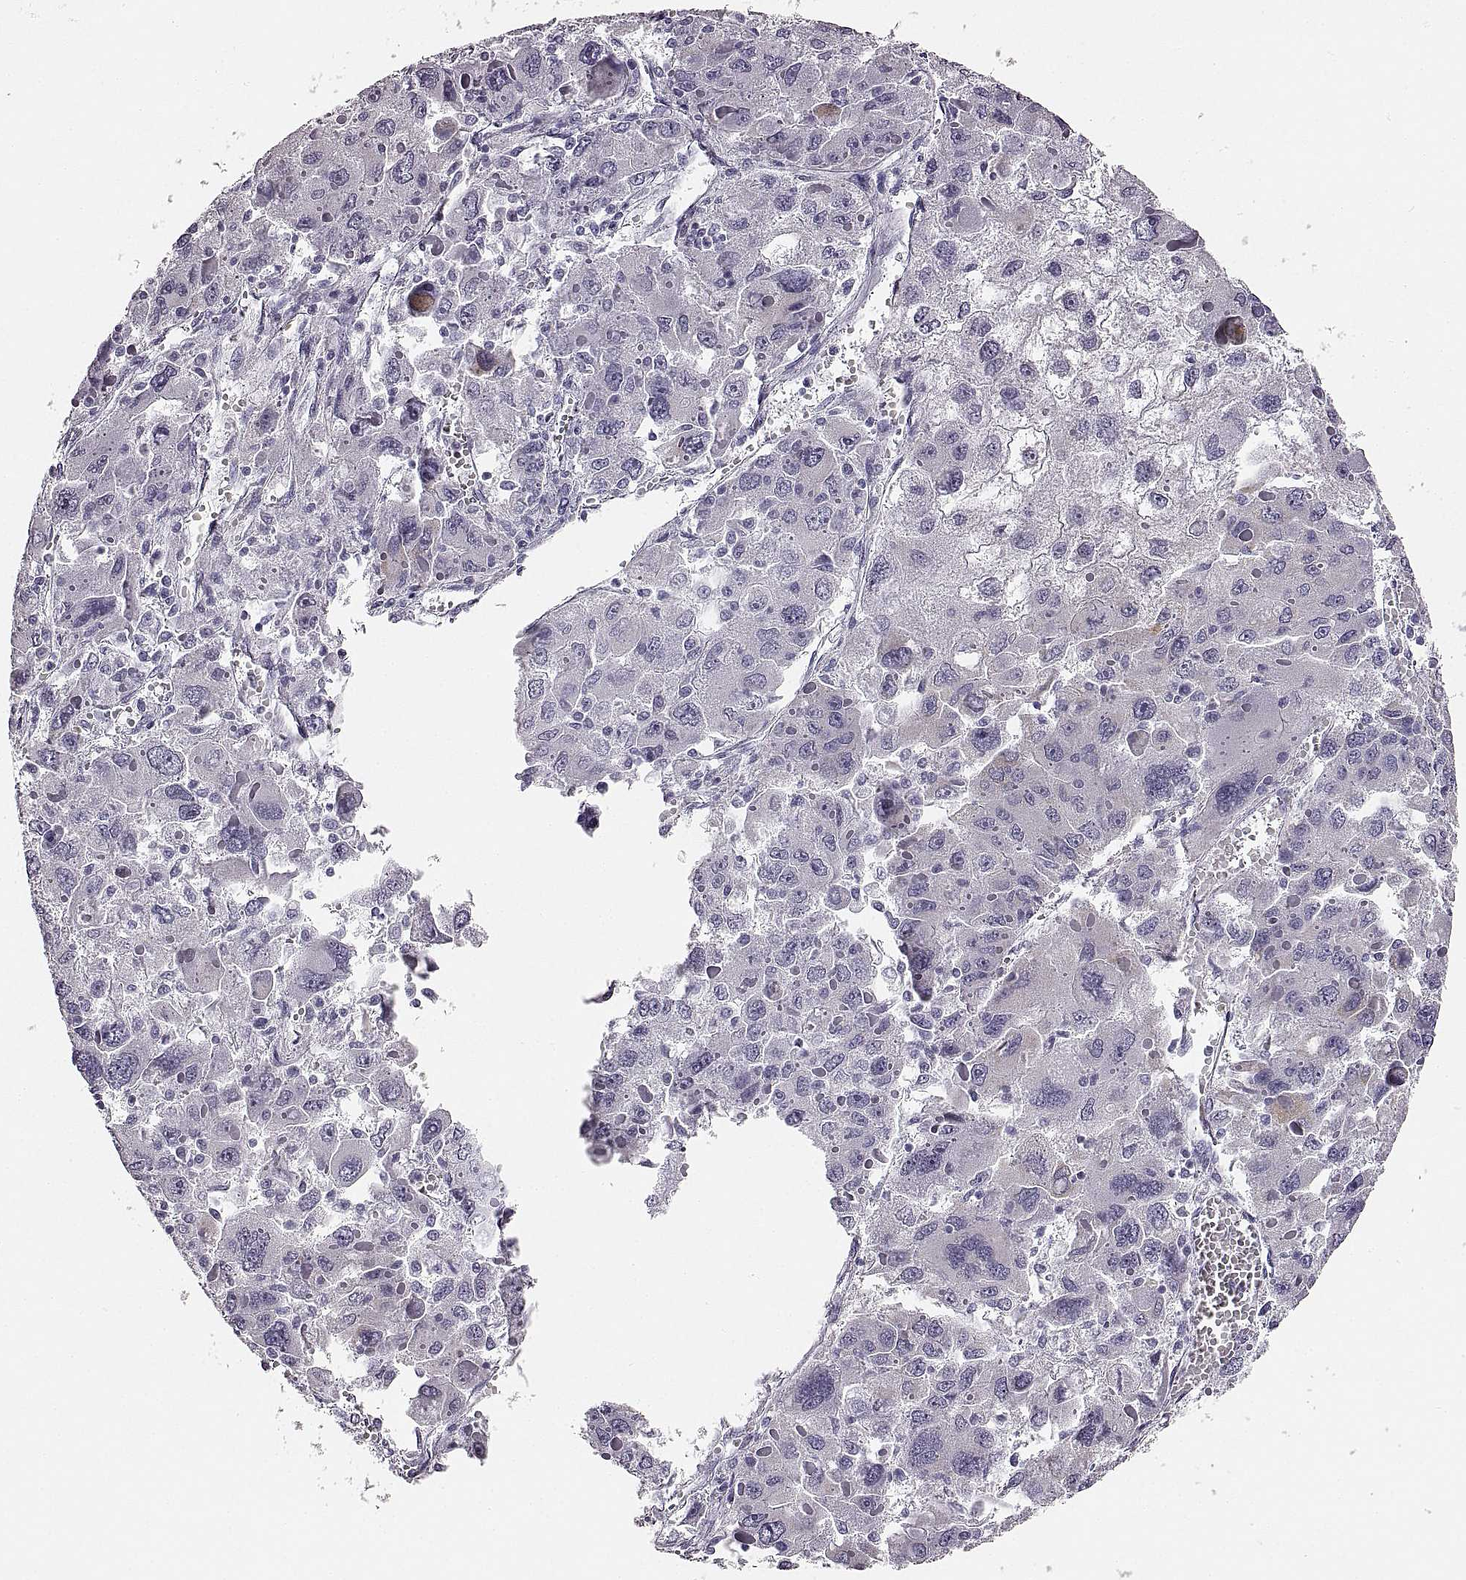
{"staining": {"intensity": "negative", "quantity": "none", "location": "none"}, "tissue": "liver cancer", "cell_type": "Tumor cells", "image_type": "cancer", "snomed": [{"axis": "morphology", "description": "Carcinoma, Hepatocellular, NOS"}, {"axis": "topography", "description": "Liver"}], "caption": "This is an IHC micrograph of liver hepatocellular carcinoma. There is no staining in tumor cells.", "gene": "RDH13", "patient": {"sex": "female", "age": 41}}